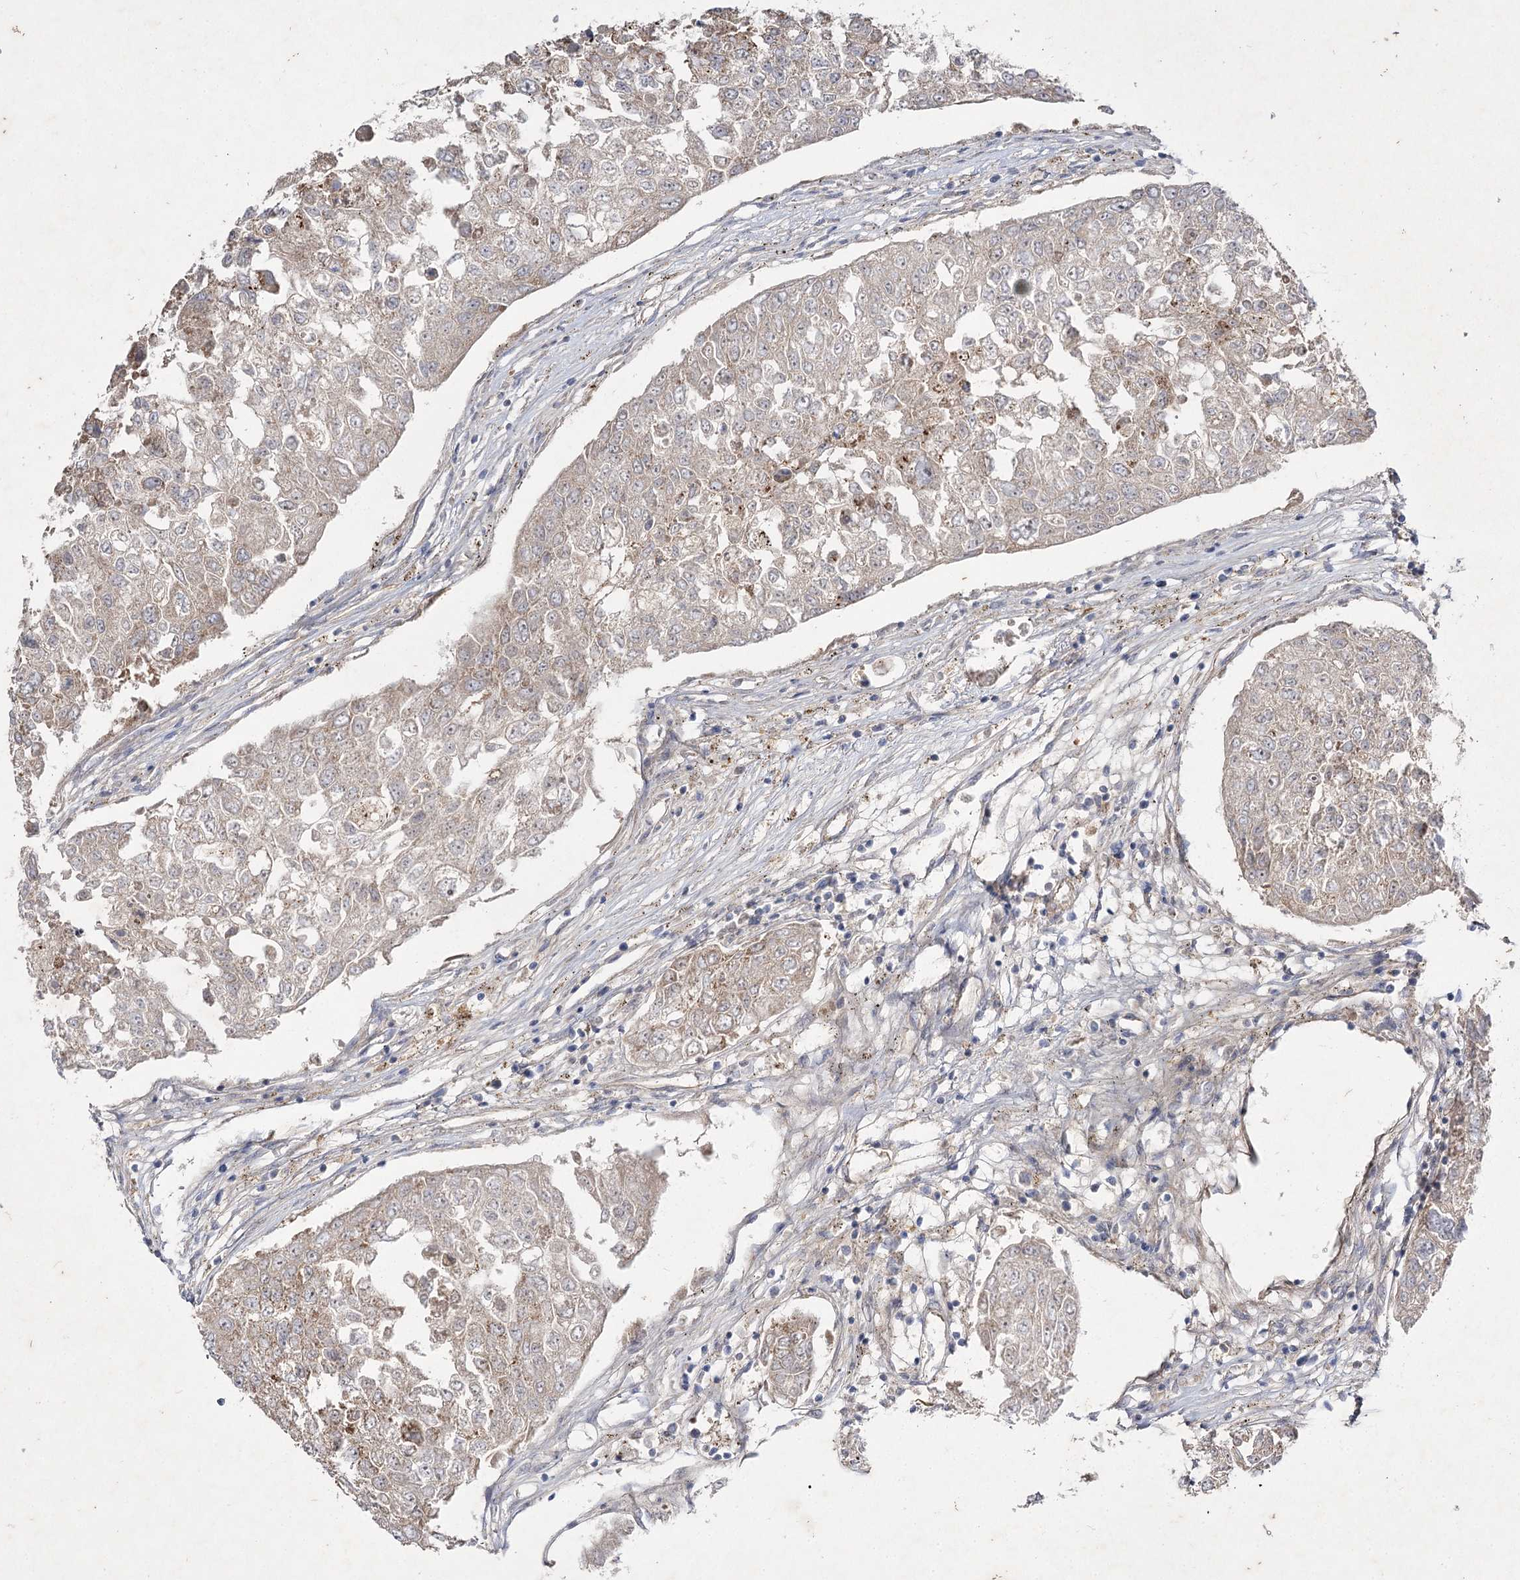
{"staining": {"intensity": "weak", "quantity": "25%-75%", "location": "cytoplasmic/membranous"}, "tissue": "urothelial cancer", "cell_type": "Tumor cells", "image_type": "cancer", "snomed": [{"axis": "morphology", "description": "Urothelial carcinoma, High grade"}, {"axis": "topography", "description": "Lymph node"}, {"axis": "topography", "description": "Urinary bladder"}], "caption": "This image displays immunohistochemistry (IHC) staining of high-grade urothelial carcinoma, with low weak cytoplasmic/membranous expression in approximately 25%-75% of tumor cells.", "gene": "KIAA0825", "patient": {"sex": "male", "age": 51}}